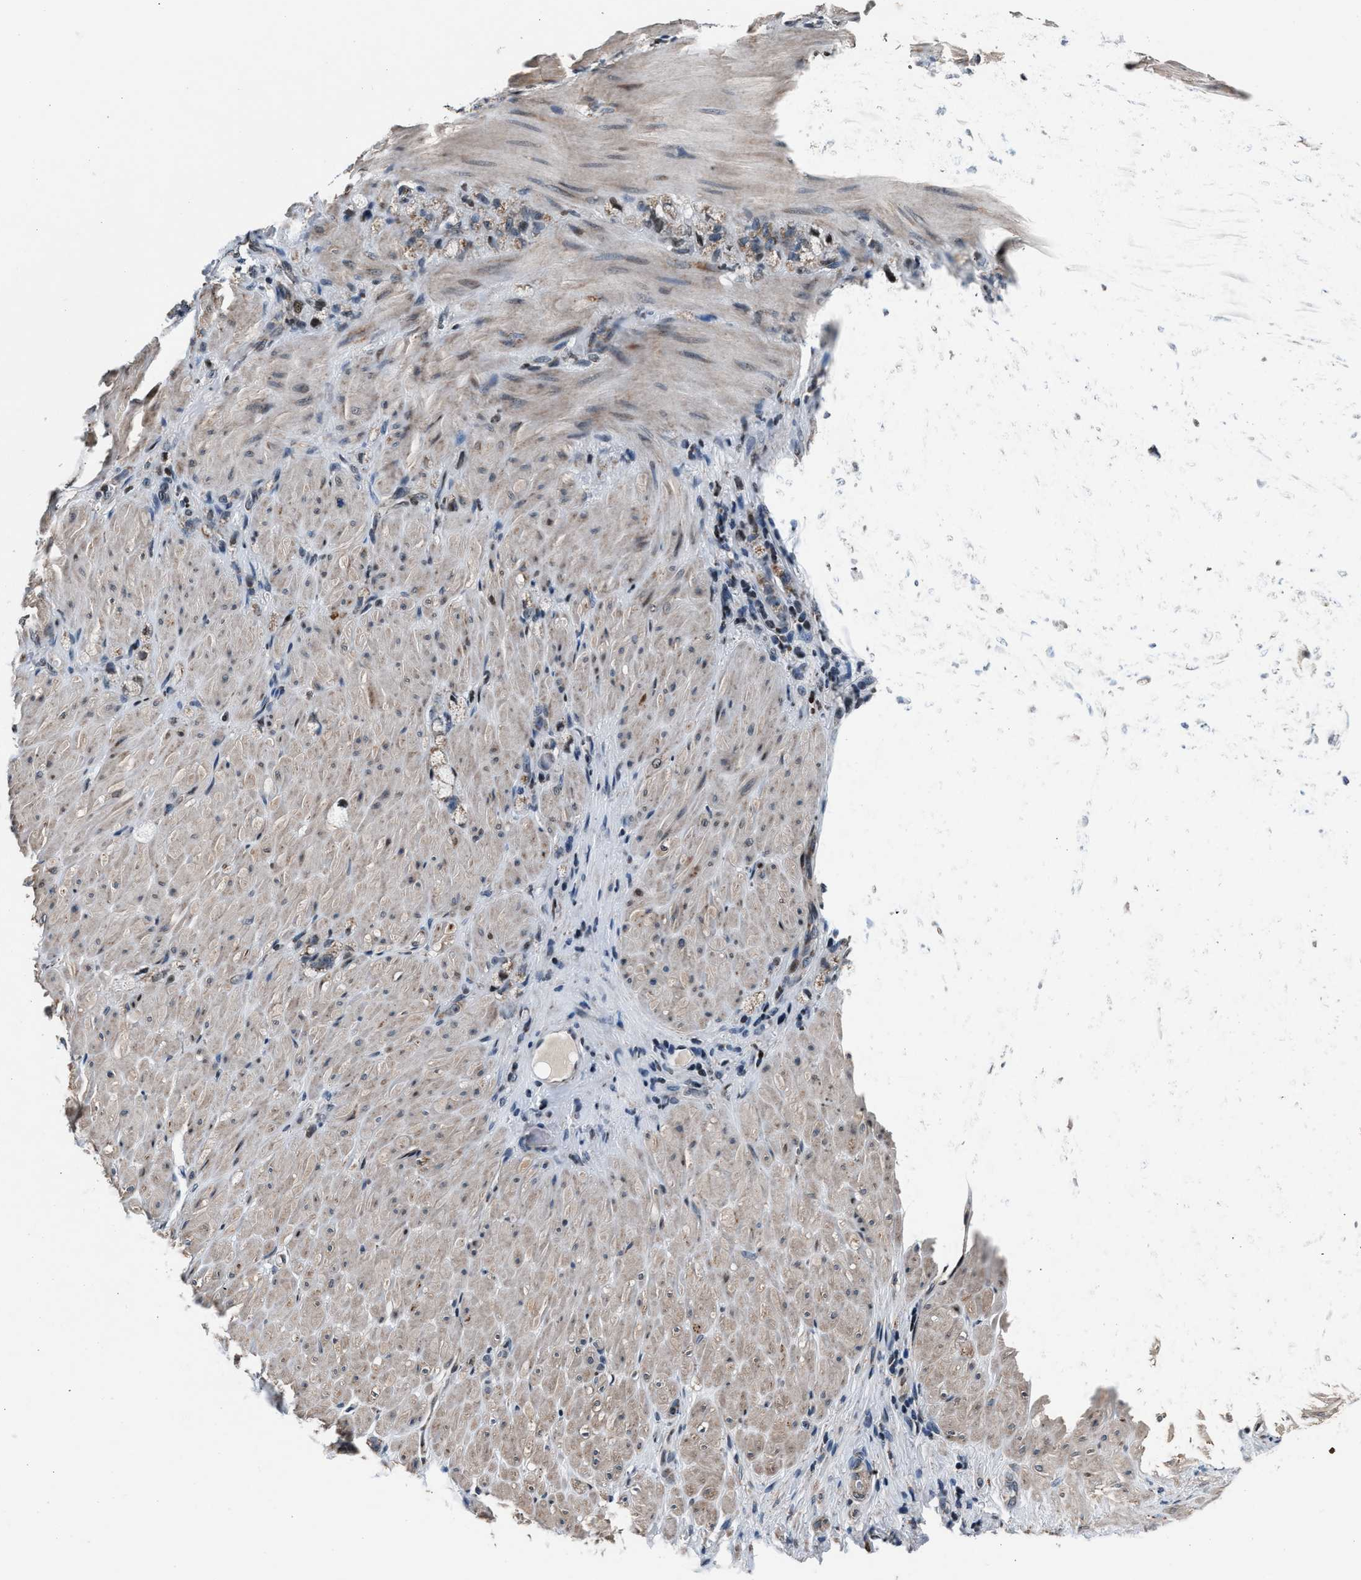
{"staining": {"intensity": "weak", "quantity": ">75%", "location": "cytoplasmic/membranous"}, "tissue": "stomach cancer", "cell_type": "Tumor cells", "image_type": "cancer", "snomed": [{"axis": "morphology", "description": "Normal tissue, NOS"}, {"axis": "morphology", "description": "Adenocarcinoma, NOS"}, {"axis": "topography", "description": "Stomach"}], "caption": "Tumor cells exhibit low levels of weak cytoplasmic/membranous staining in about >75% of cells in adenocarcinoma (stomach). The staining was performed using DAB to visualize the protein expression in brown, while the nuclei were stained in blue with hematoxylin (Magnification: 20x).", "gene": "PRRC2B", "patient": {"sex": "male", "age": 82}}